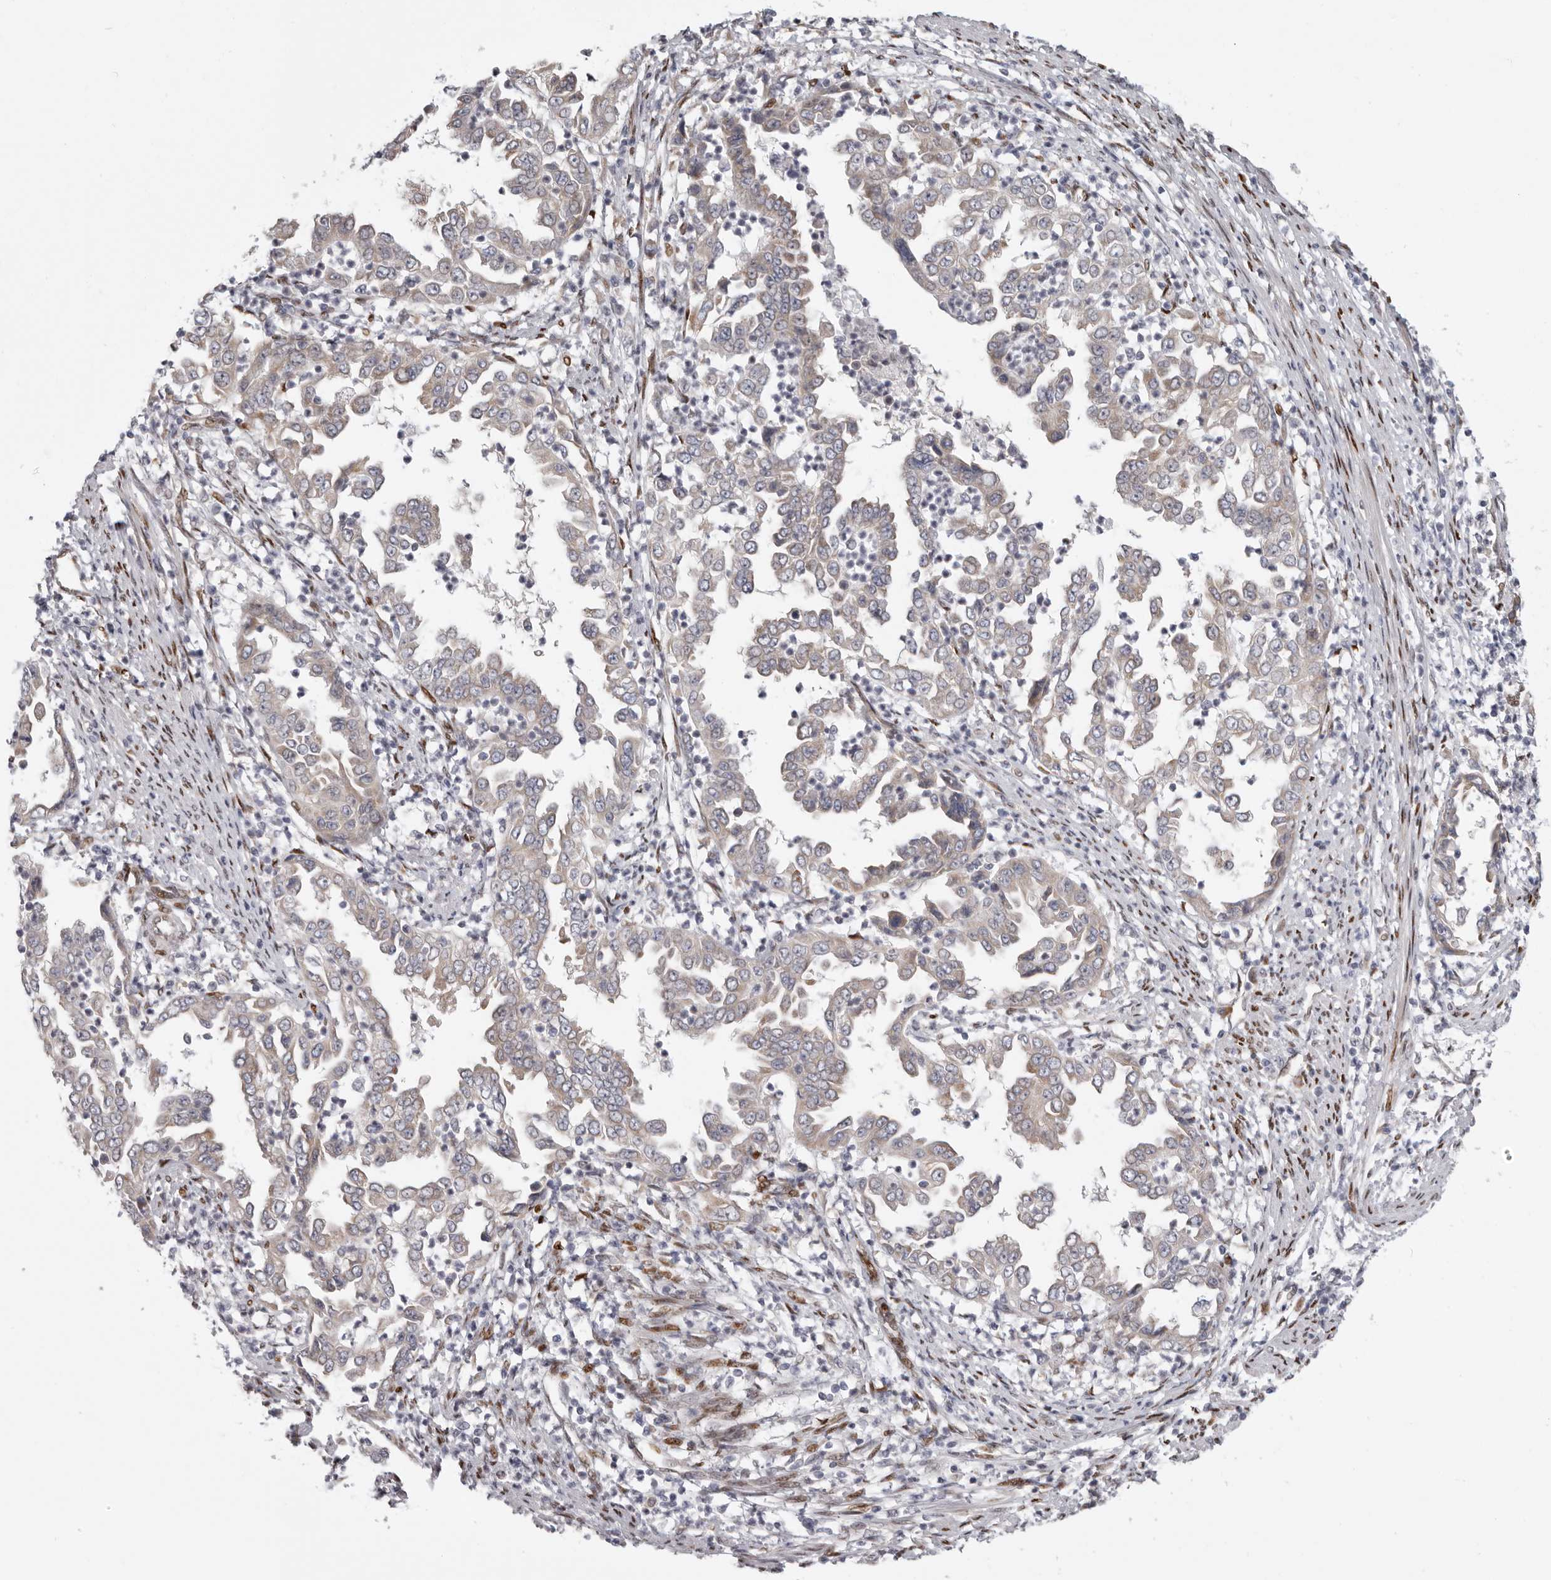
{"staining": {"intensity": "weak", "quantity": "<25%", "location": "cytoplasmic/membranous"}, "tissue": "endometrial cancer", "cell_type": "Tumor cells", "image_type": "cancer", "snomed": [{"axis": "morphology", "description": "Adenocarcinoma, NOS"}, {"axis": "topography", "description": "Endometrium"}], "caption": "An IHC micrograph of endometrial adenocarcinoma is shown. There is no staining in tumor cells of endometrial adenocarcinoma.", "gene": "SRP19", "patient": {"sex": "female", "age": 85}}